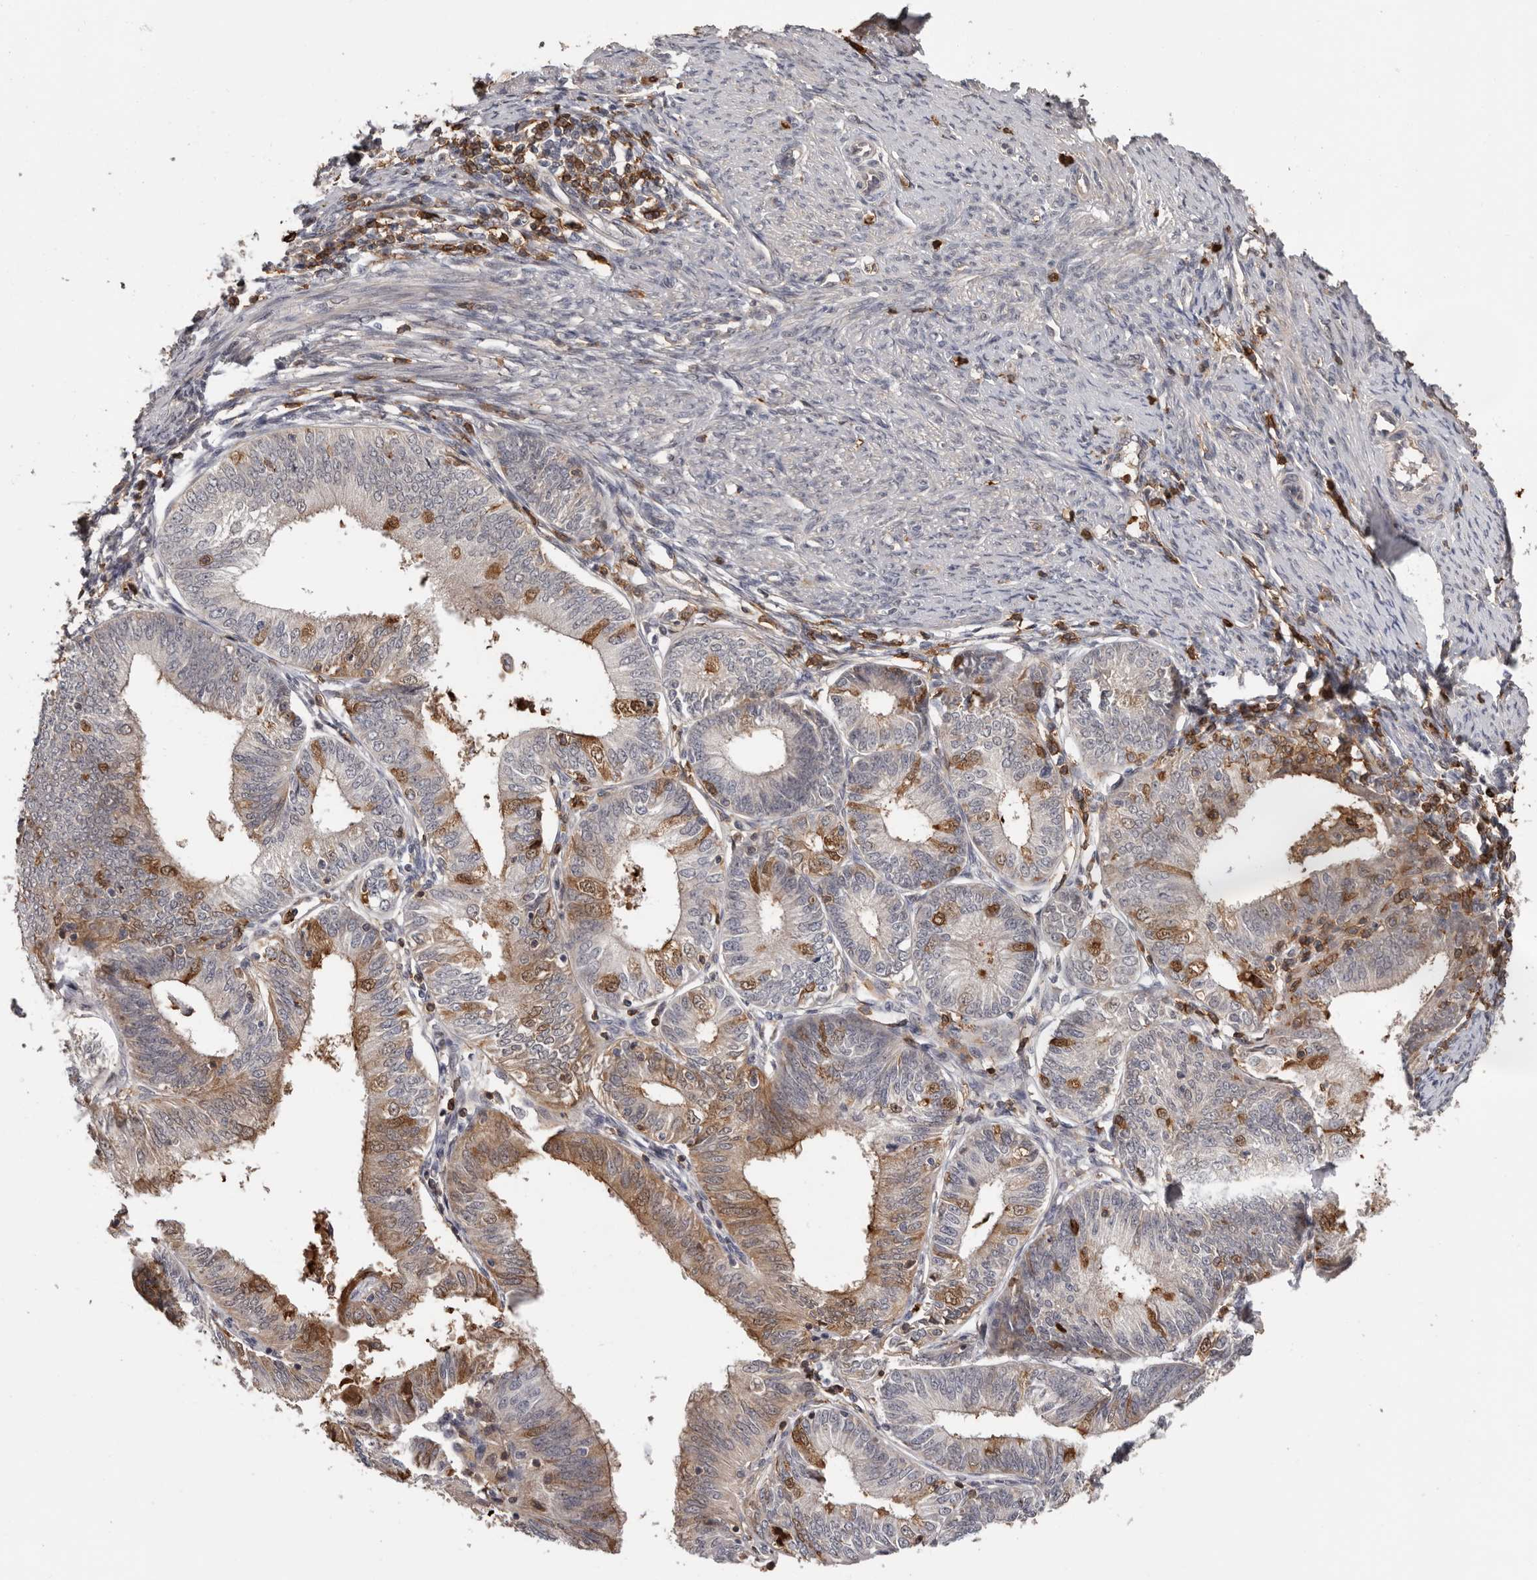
{"staining": {"intensity": "moderate", "quantity": "25%-75%", "location": "cytoplasmic/membranous"}, "tissue": "endometrial cancer", "cell_type": "Tumor cells", "image_type": "cancer", "snomed": [{"axis": "morphology", "description": "Adenocarcinoma, NOS"}, {"axis": "topography", "description": "Endometrium"}], "caption": "This is an image of IHC staining of endometrial adenocarcinoma, which shows moderate staining in the cytoplasmic/membranous of tumor cells.", "gene": "PRR12", "patient": {"sex": "female", "age": 51}}